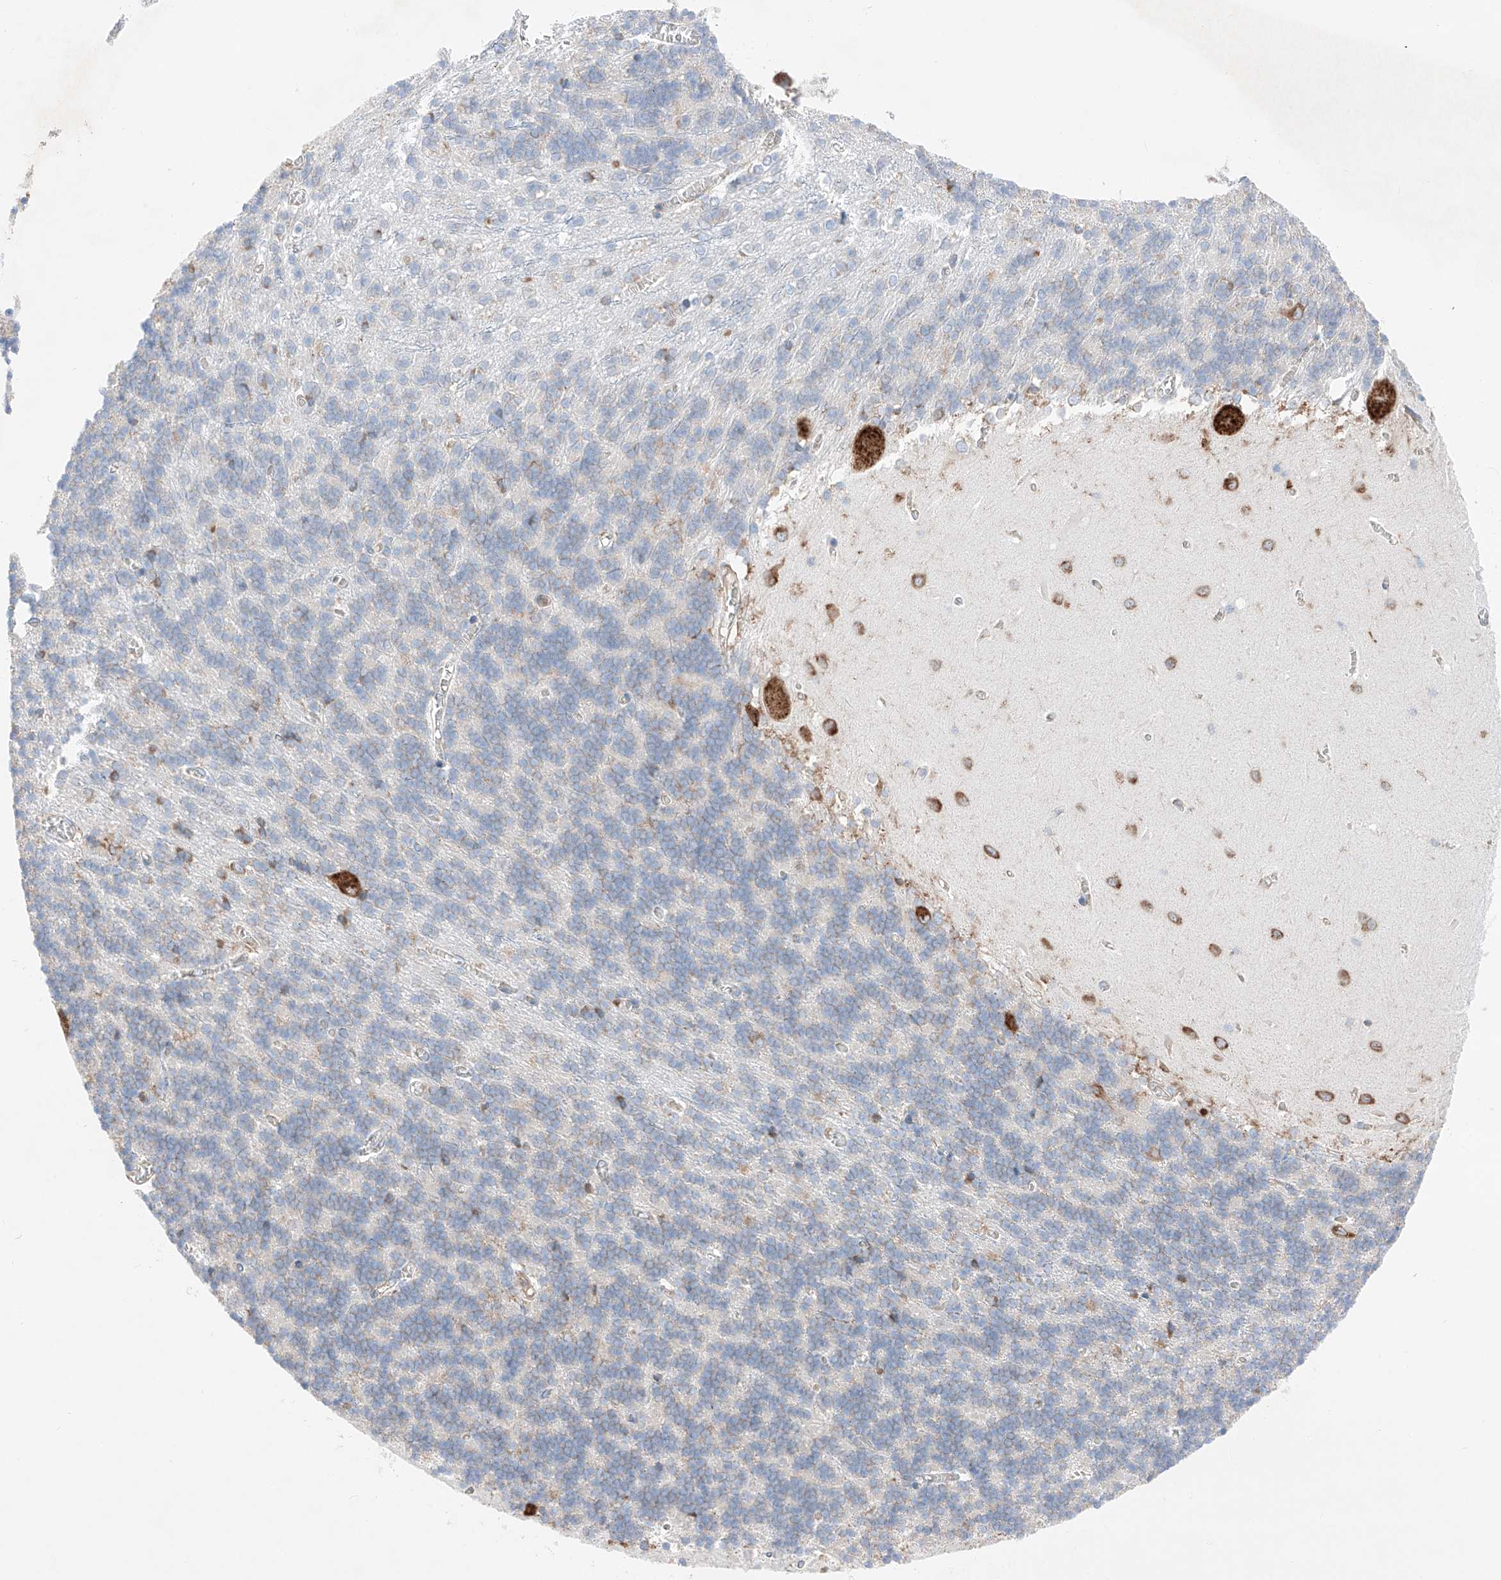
{"staining": {"intensity": "negative", "quantity": "none", "location": "none"}, "tissue": "cerebellum", "cell_type": "Cells in granular layer", "image_type": "normal", "snomed": [{"axis": "morphology", "description": "Normal tissue, NOS"}, {"axis": "topography", "description": "Cerebellum"}], "caption": "Immunohistochemistry histopathology image of unremarkable cerebellum: human cerebellum stained with DAB (3,3'-diaminobenzidine) displays no significant protein expression in cells in granular layer.", "gene": "CRELD1", "patient": {"sex": "male", "age": 37}}